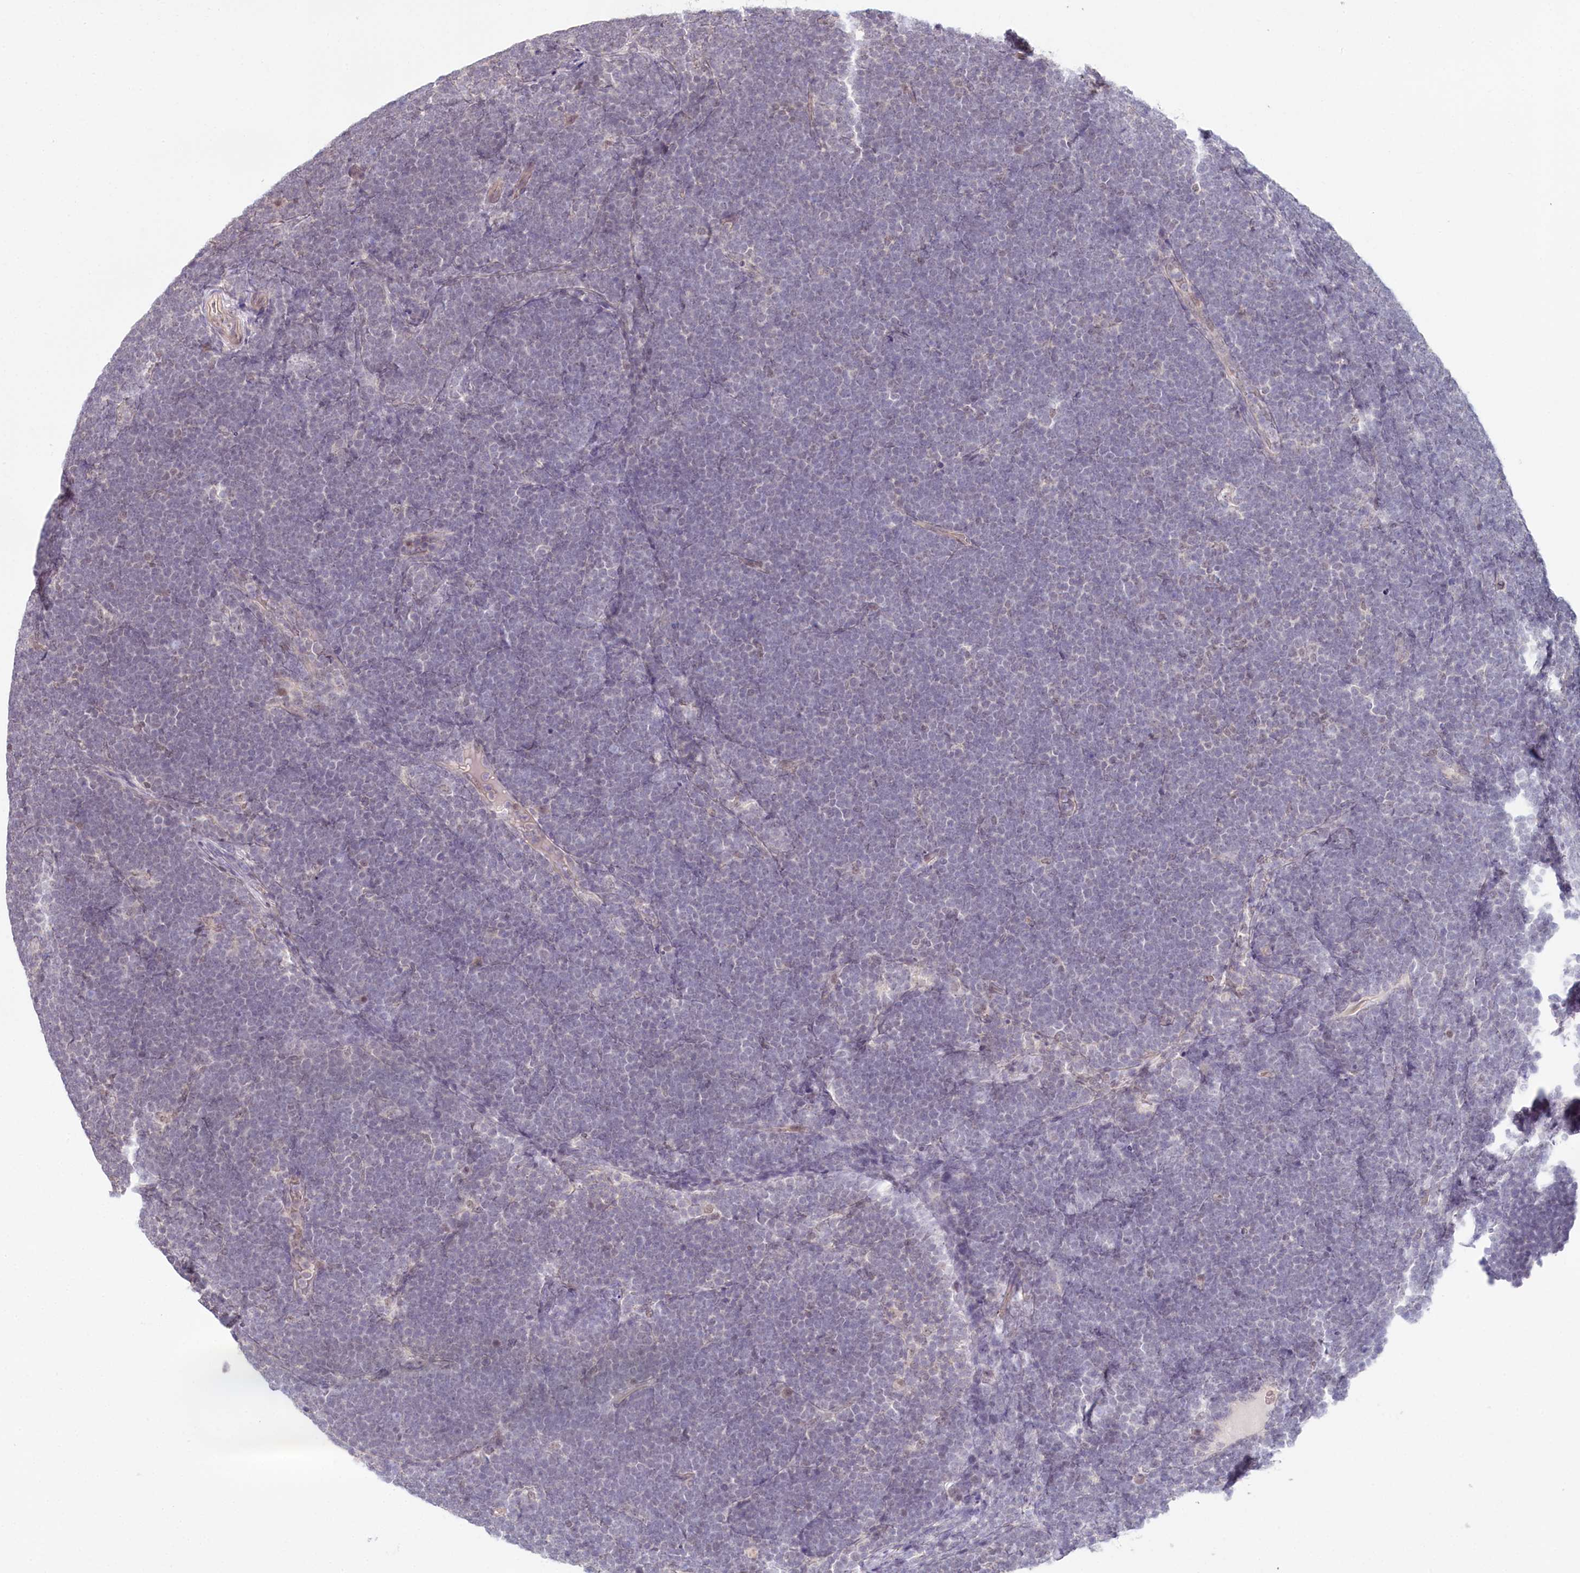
{"staining": {"intensity": "negative", "quantity": "none", "location": "none"}, "tissue": "lymphoma", "cell_type": "Tumor cells", "image_type": "cancer", "snomed": [{"axis": "morphology", "description": "Malignant lymphoma, non-Hodgkin's type, High grade"}, {"axis": "topography", "description": "Lymph node"}], "caption": "This micrograph is of lymphoma stained with IHC to label a protein in brown with the nuclei are counter-stained blue. There is no staining in tumor cells.", "gene": "AMTN", "patient": {"sex": "male", "age": 13}}